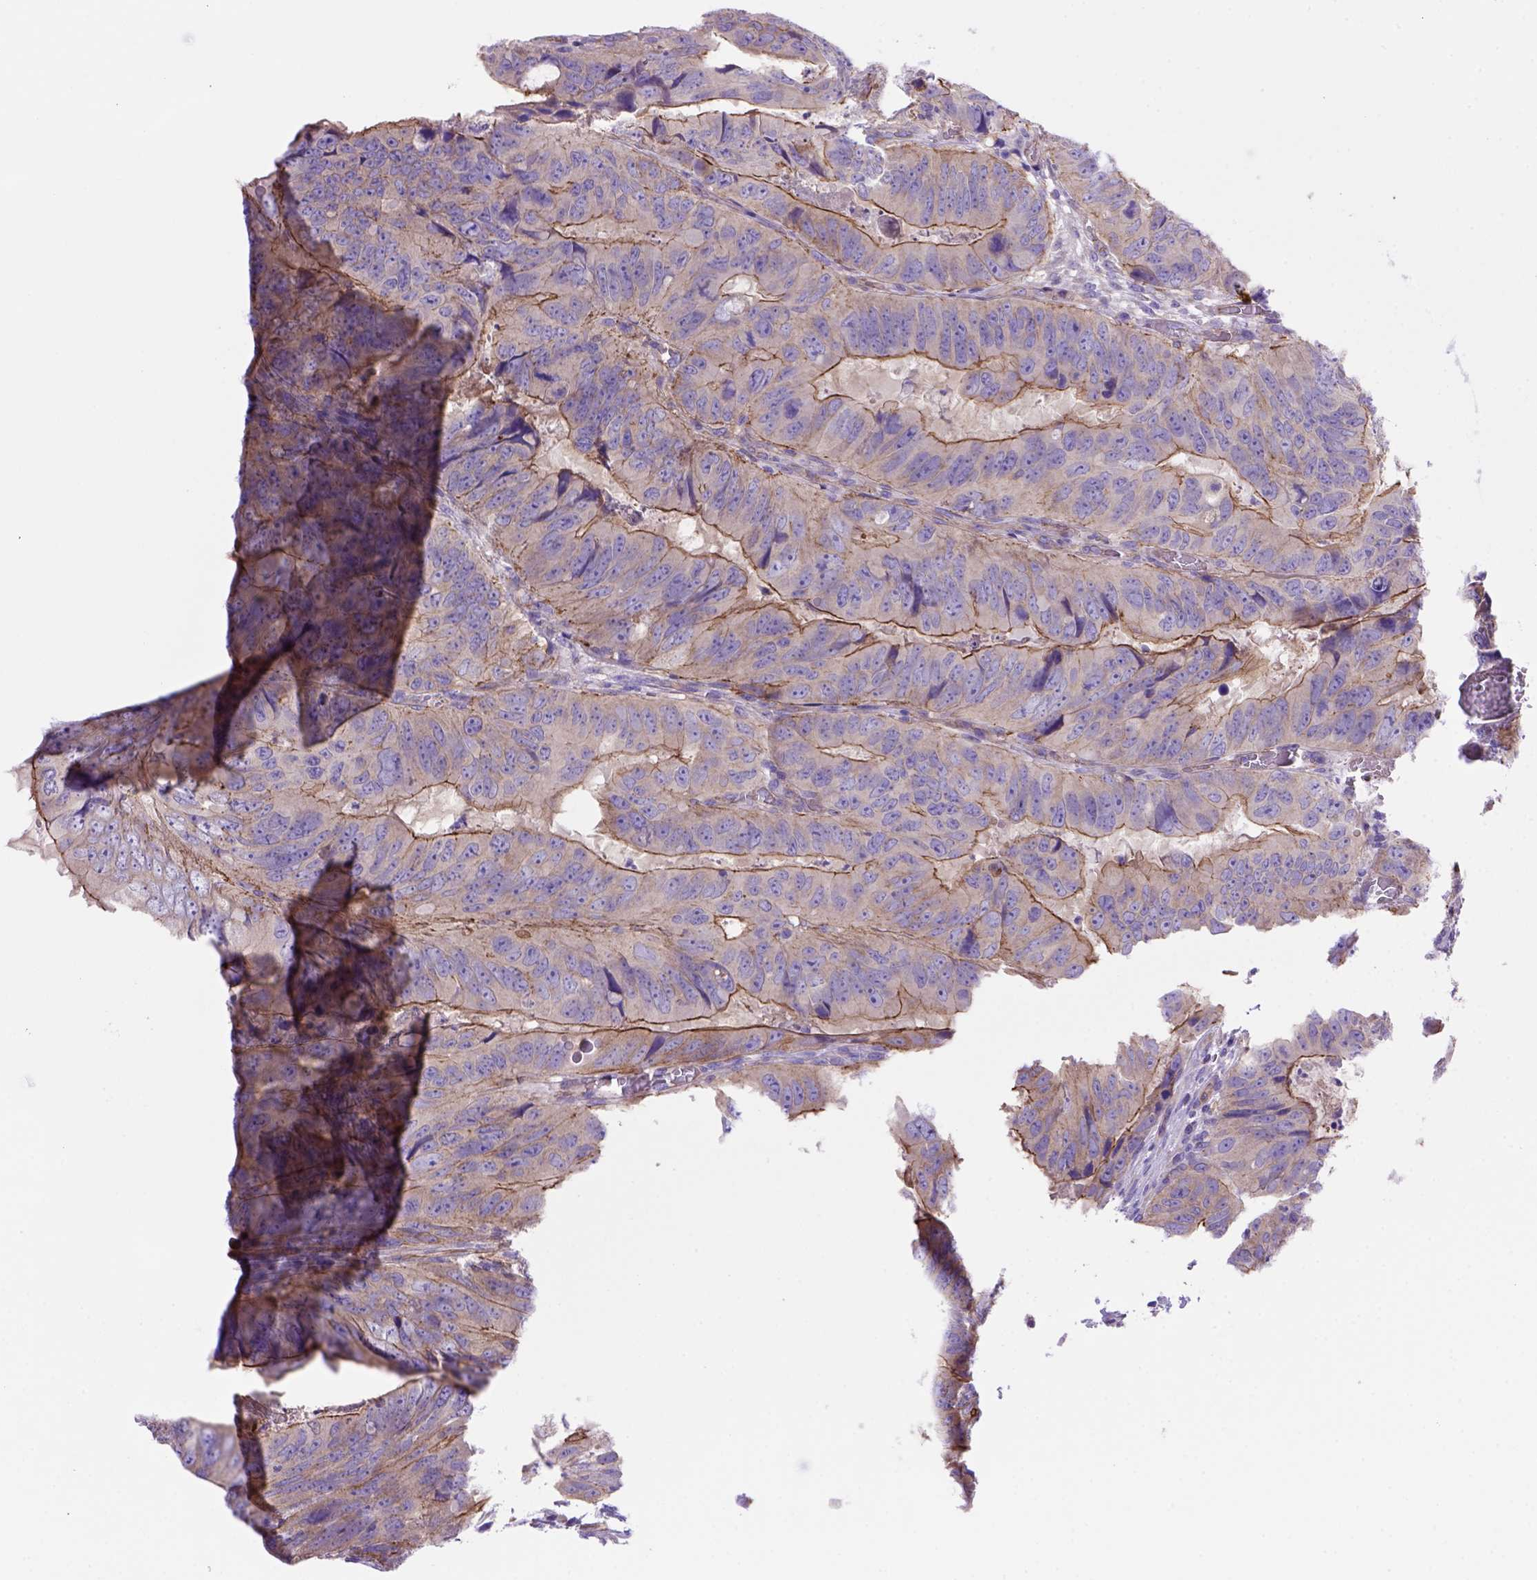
{"staining": {"intensity": "moderate", "quantity": "25%-75%", "location": "cytoplasmic/membranous"}, "tissue": "colorectal cancer", "cell_type": "Tumor cells", "image_type": "cancer", "snomed": [{"axis": "morphology", "description": "Adenocarcinoma, NOS"}, {"axis": "topography", "description": "Colon"}], "caption": "Immunohistochemical staining of colorectal cancer (adenocarcinoma) displays moderate cytoplasmic/membranous protein staining in approximately 25%-75% of tumor cells. The staining is performed using DAB brown chromogen to label protein expression. The nuclei are counter-stained blue using hematoxylin.", "gene": "PEX12", "patient": {"sex": "male", "age": 79}}